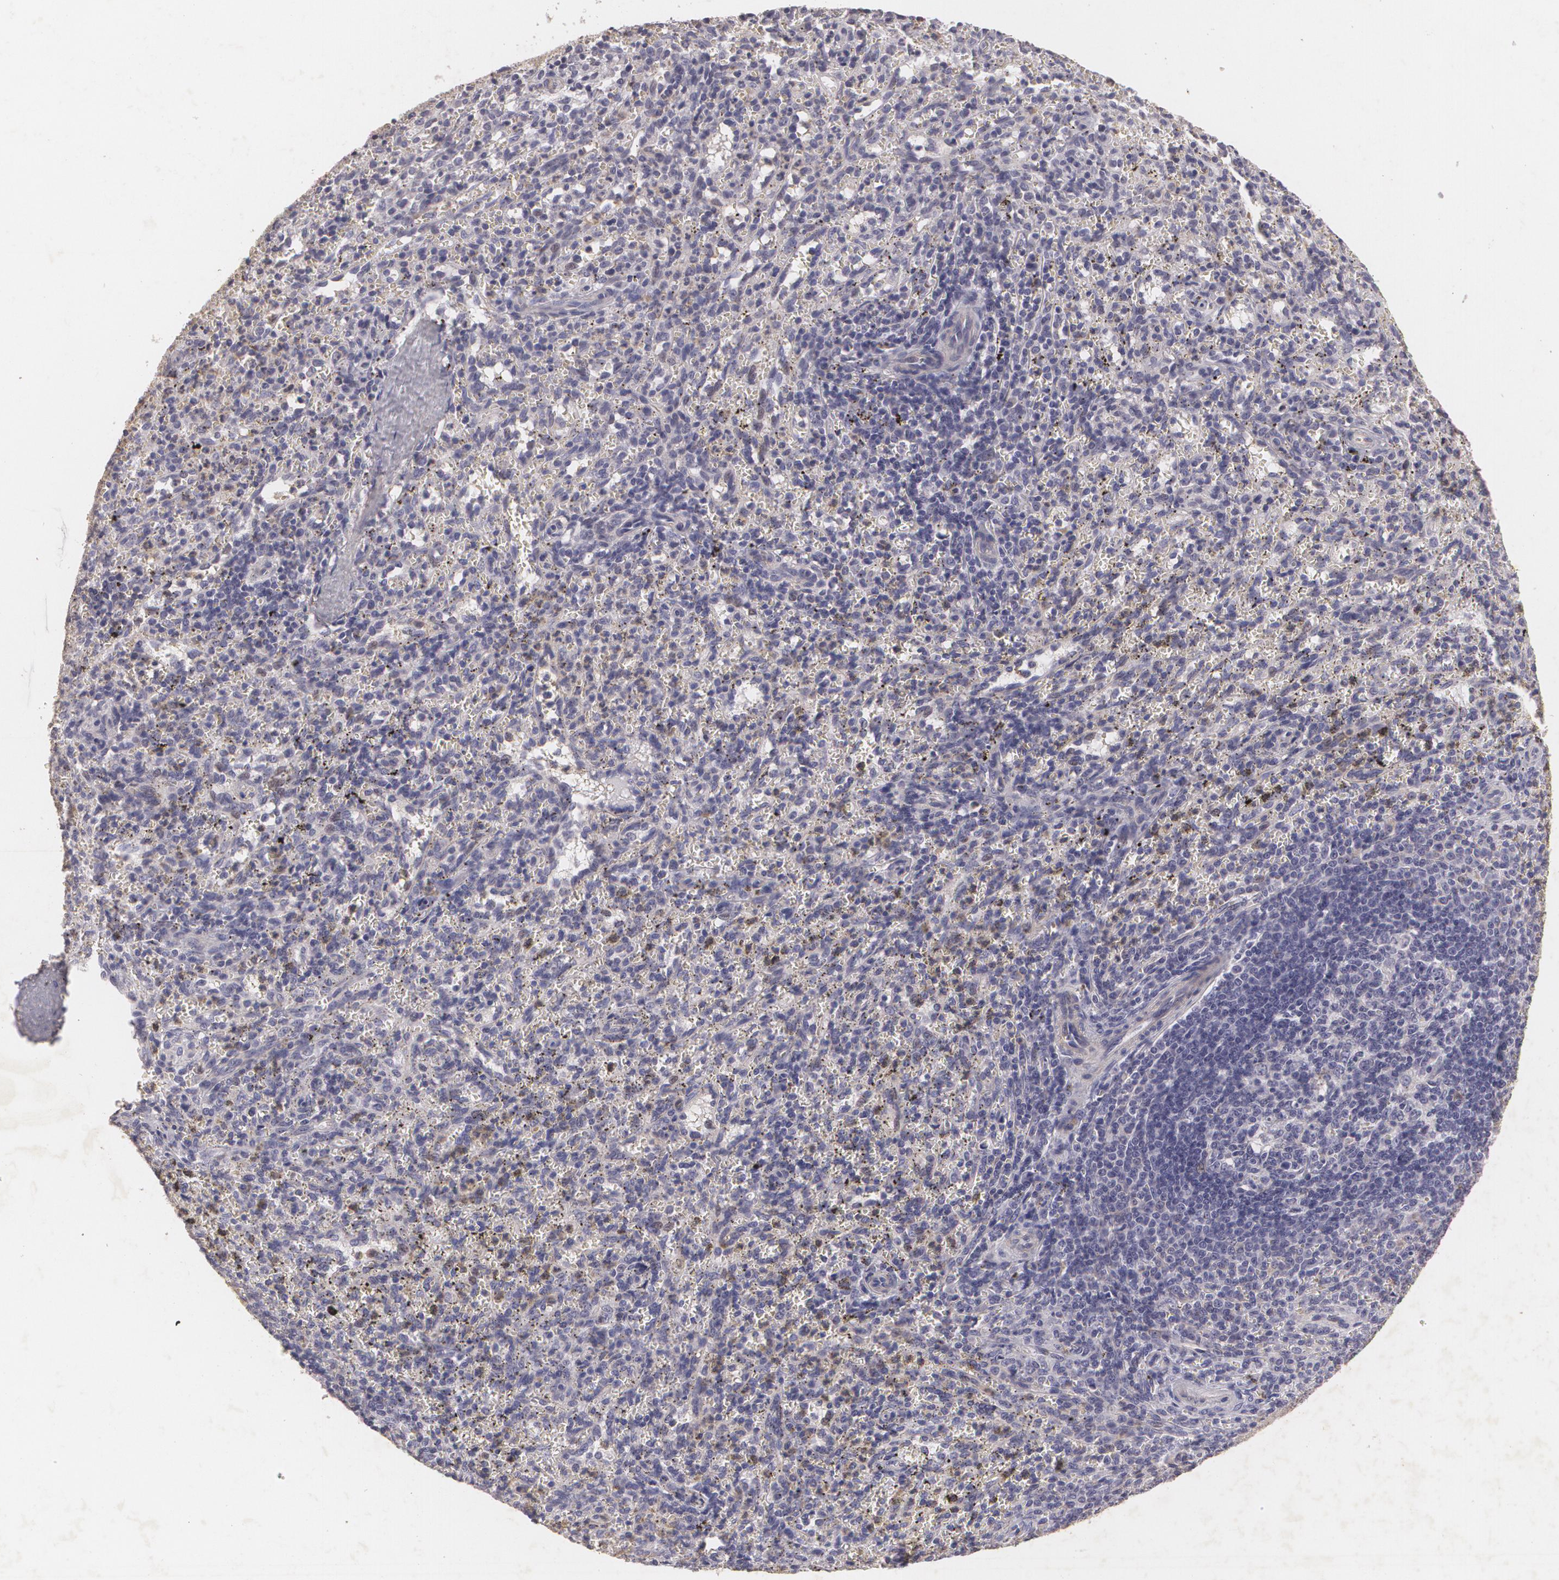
{"staining": {"intensity": "negative", "quantity": "none", "location": "none"}, "tissue": "spleen", "cell_type": "Cells in red pulp", "image_type": "normal", "snomed": [{"axis": "morphology", "description": "Normal tissue, NOS"}, {"axis": "topography", "description": "Spleen"}], "caption": "Protein analysis of normal spleen demonstrates no significant staining in cells in red pulp.", "gene": "KCNA4", "patient": {"sex": "female", "age": 10}}